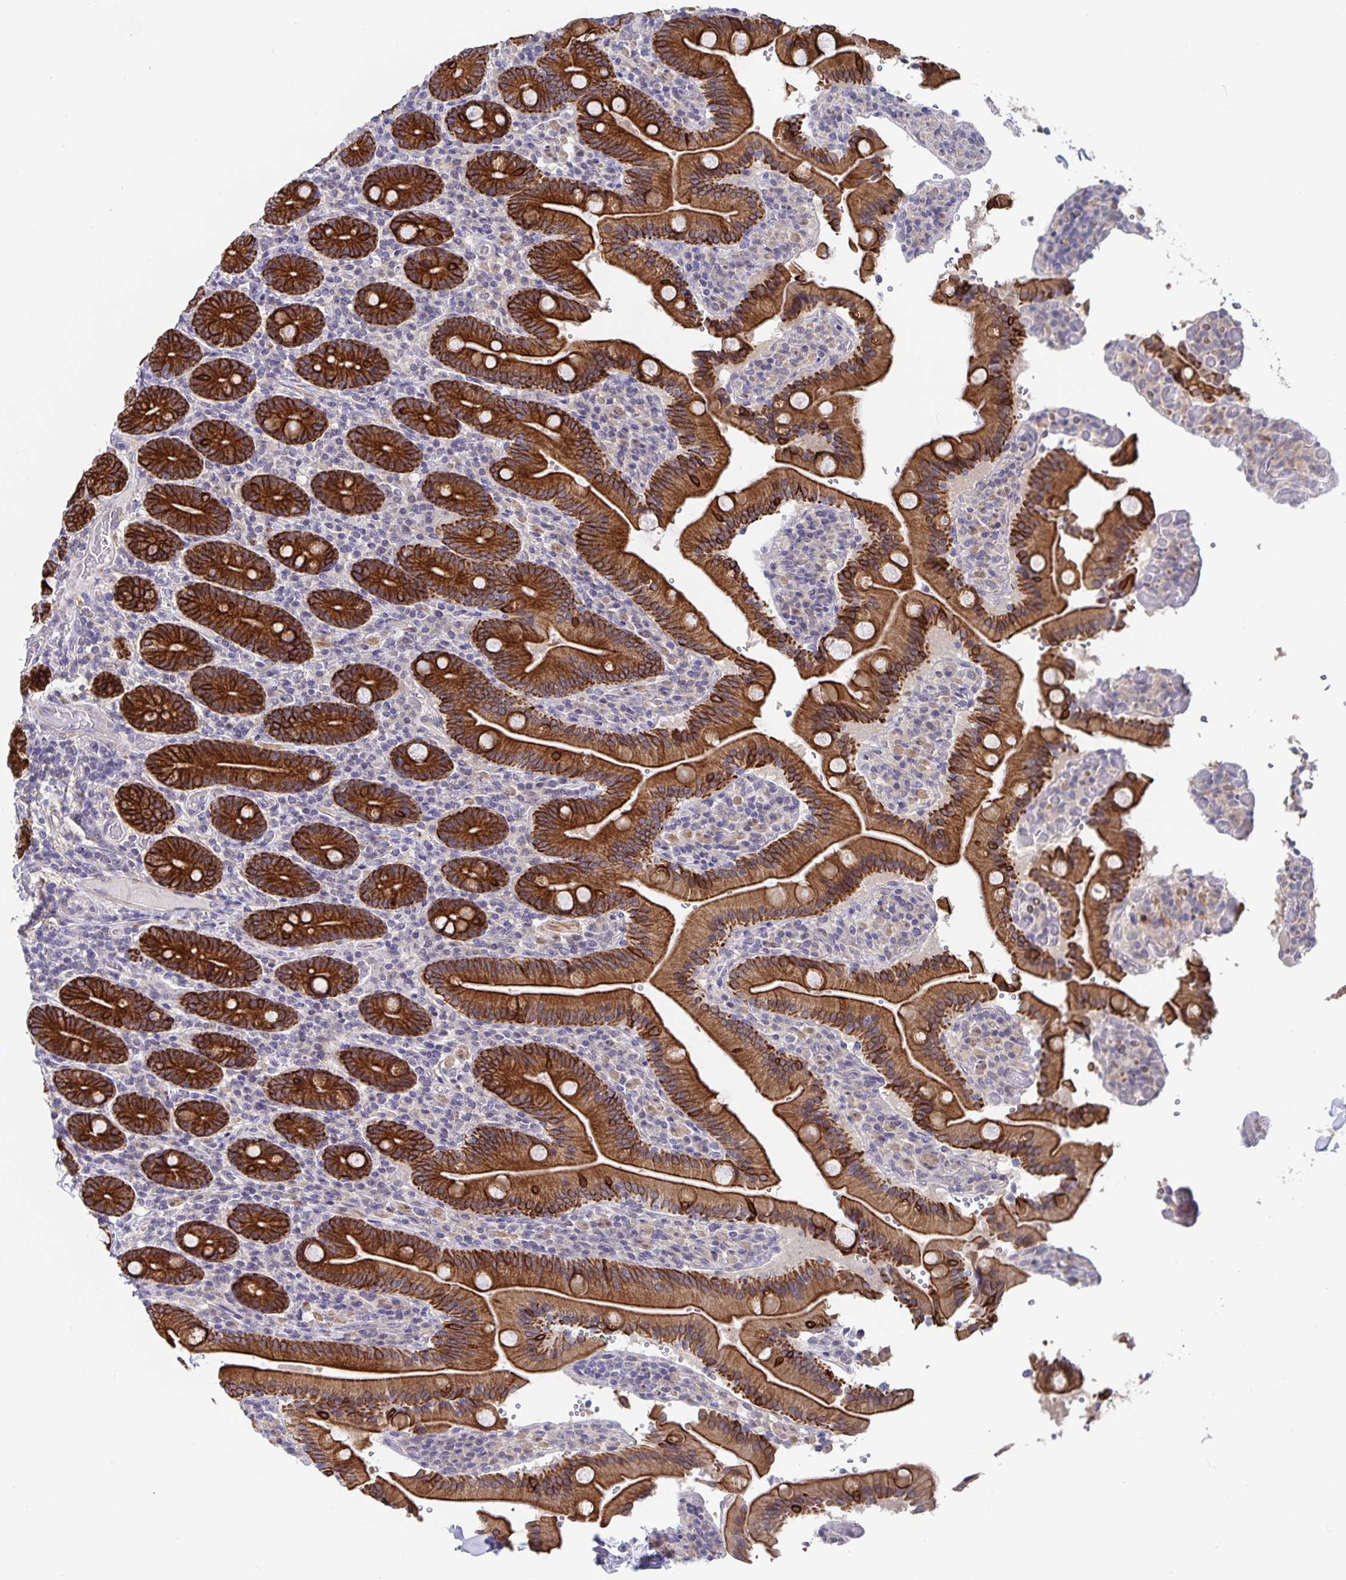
{"staining": {"intensity": "strong", "quantity": ">75%", "location": "cytoplasmic/membranous"}, "tissue": "duodenum", "cell_type": "Glandular cells", "image_type": "normal", "snomed": [{"axis": "morphology", "description": "Normal tissue, NOS"}, {"axis": "topography", "description": "Duodenum"}], "caption": "IHC photomicrograph of benign duodenum: human duodenum stained using immunohistochemistry shows high levels of strong protein expression localized specifically in the cytoplasmic/membranous of glandular cells, appearing as a cytoplasmic/membranous brown color.", "gene": "ZIK1", "patient": {"sex": "female", "age": 62}}